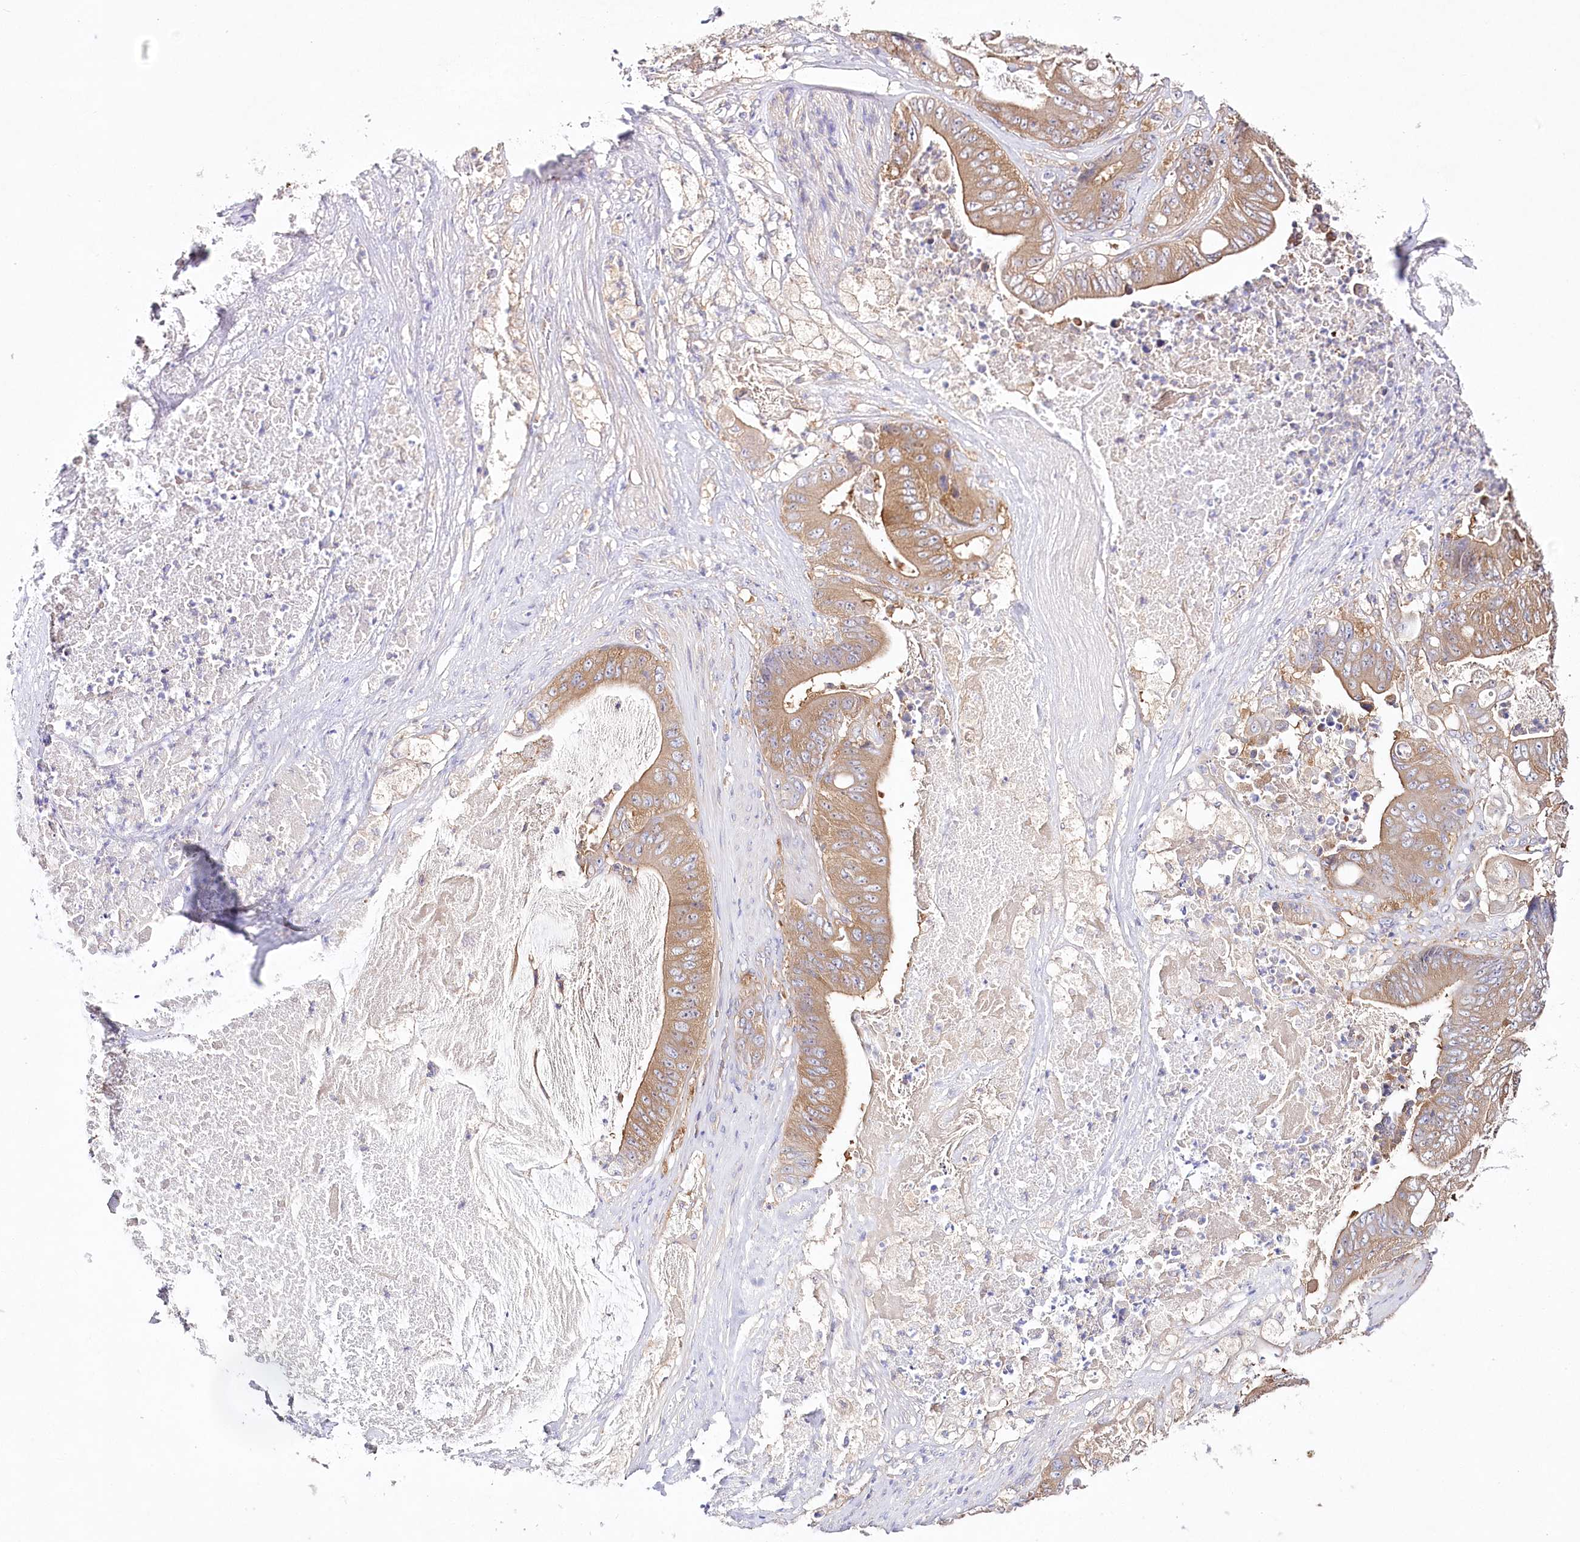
{"staining": {"intensity": "moderate", "quantity": ">75%", "location": "cytoplasmic/membranous"}, "tissue": "stomach cancer", "cell_type": "Tumor cells", "image_type": "cancer", "snomed": [{"axis": "morphology", "description": "Adenocarcinoma, NOS"}, {"axis": "topography", "description": "Stomach"}], "caption": "A brown stain highlights moderate cytoplasmic/membranous positivity of a protein in human stomach cancer (adenocarcinoma) tumor cells.", "gene": "ABRAXAS2", "patient": {"sex": "female", "age": 73}}